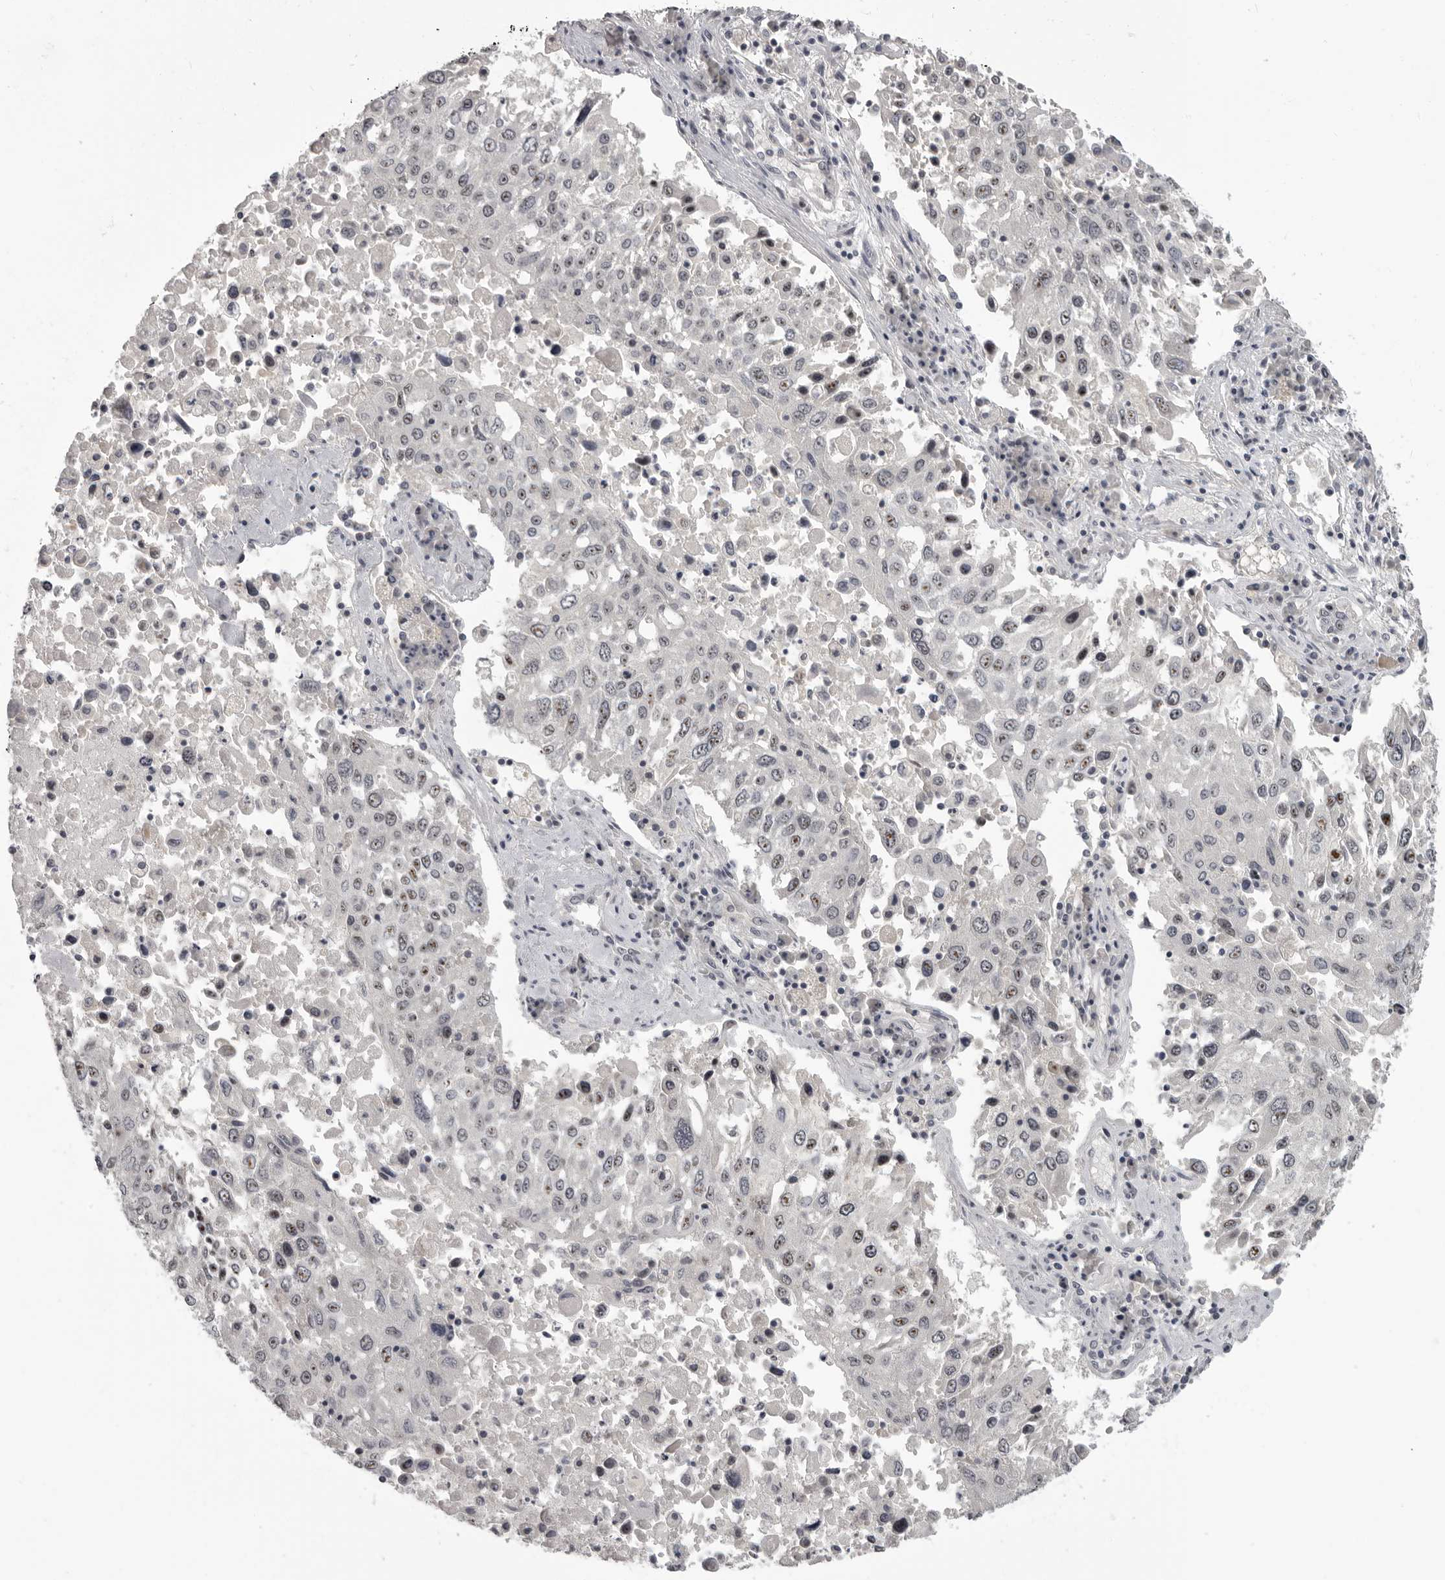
{"staining": {"intensity": "weak", "quantity": "25%-75%", "location": "nuclear"}, "tissue": "lung cancer", "cell_type": "Tumor cells", "image_type": "cancer", "snomed": [{"axis": "morphology", "description": "Squamous cell carcinoma, NOS"}, {"axis": "topography", "description": "Lung"}], "caption": "Immunohistochemical staining of human lung squamous cell carcinoma reveals low levels of weak nuclear expression in approximately 25%-75% of tumor cells.", "gene": "MRTO4", "patient": {"sex": "male", "age": 65}}